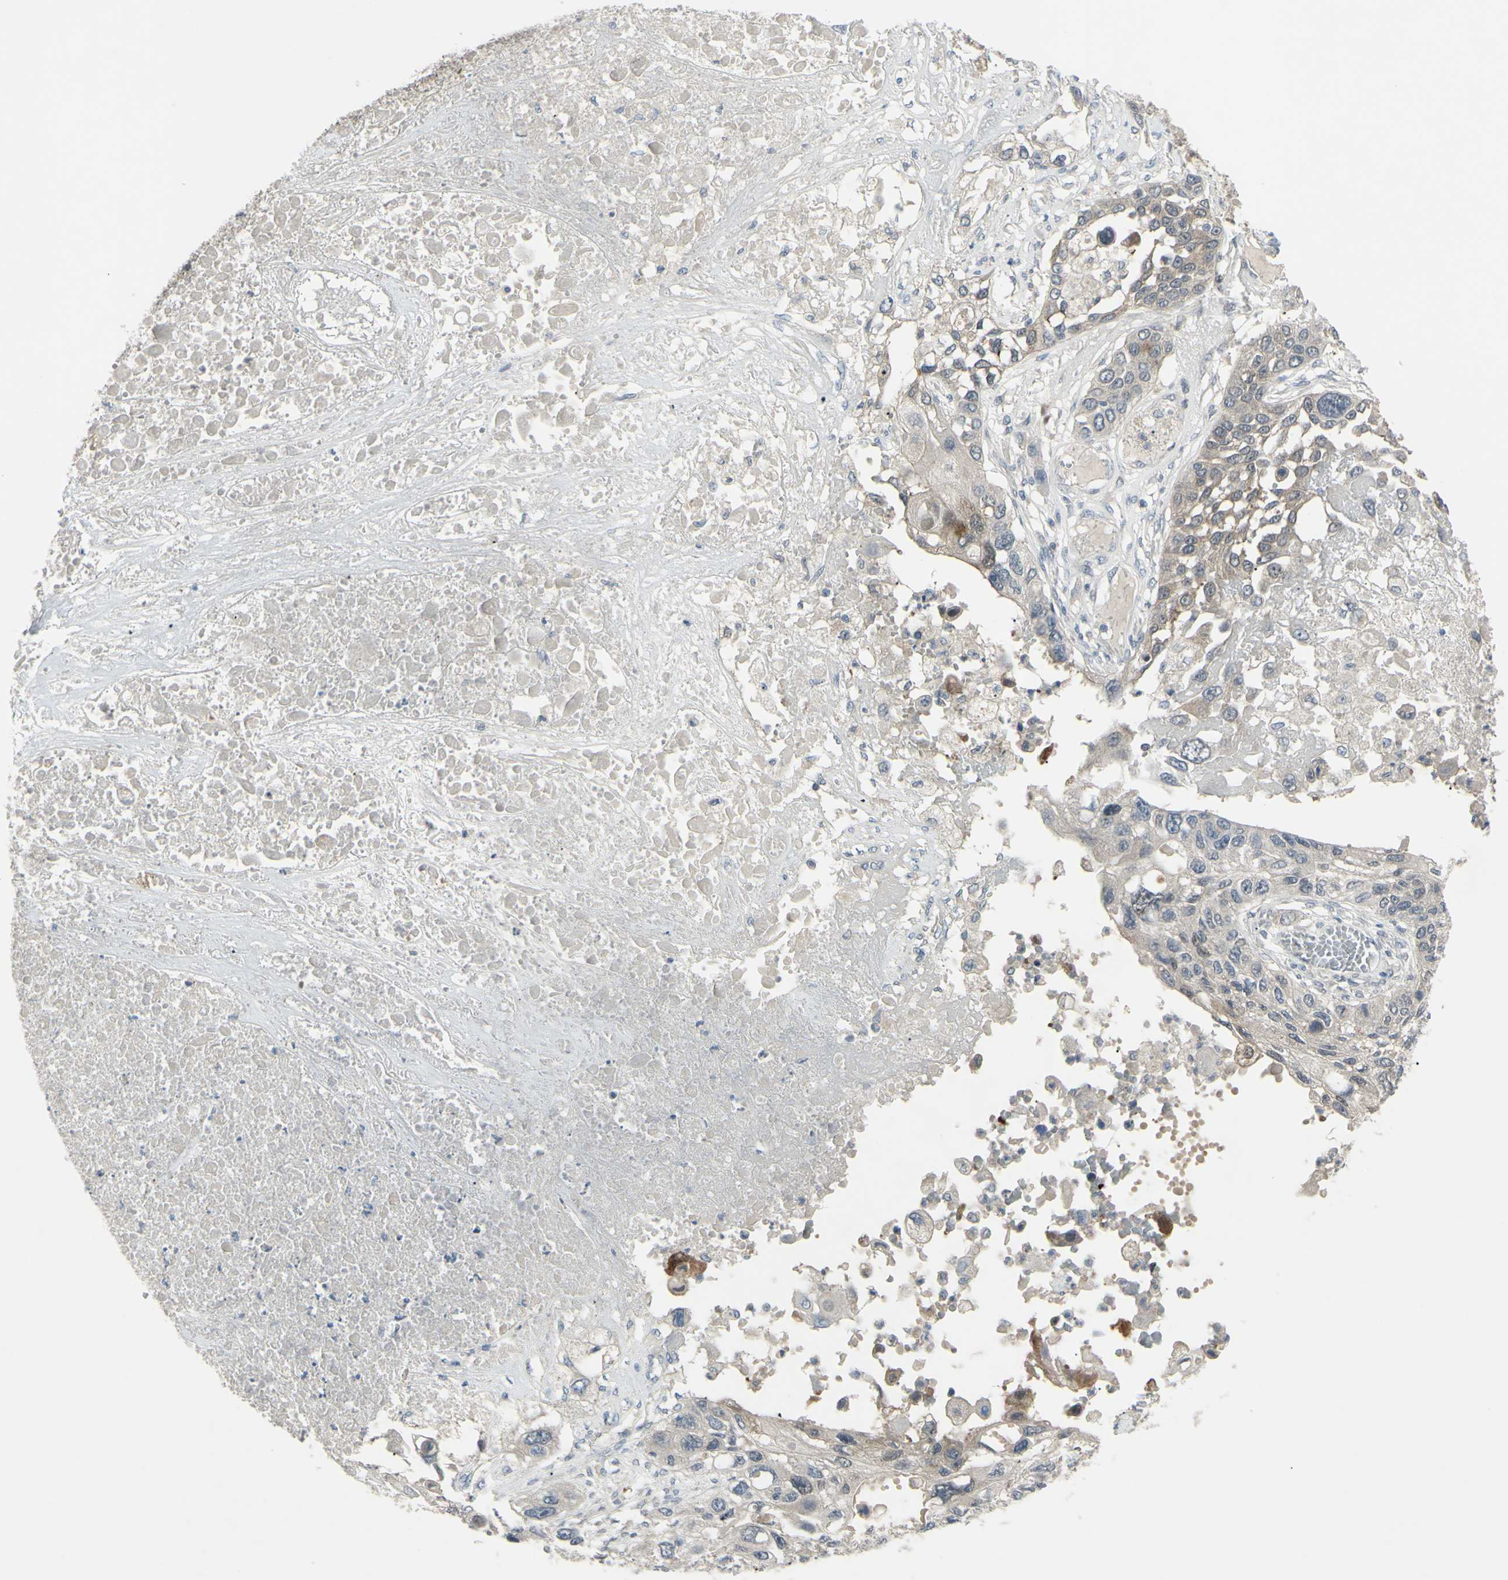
{"staining": {"intensity": "weak", "quantity": "<25%", "location": "cytoplasmic/membranous"}, "tissue": "lung cancer", "cell_type": "Tumor cells", "image_type": "cancer", "snomed": [{"axis": "morphology", "description": "Squamous cell carcinoma, NOS"}, {"axis": "topography", "description": "Lung"}], "caption": "Histopathology image shows no protein staining in tumor cells of lung squamous cell carcinoma tissue.", "gene": "ETNK1", "patient": {"sex": "male", "age": 71}}